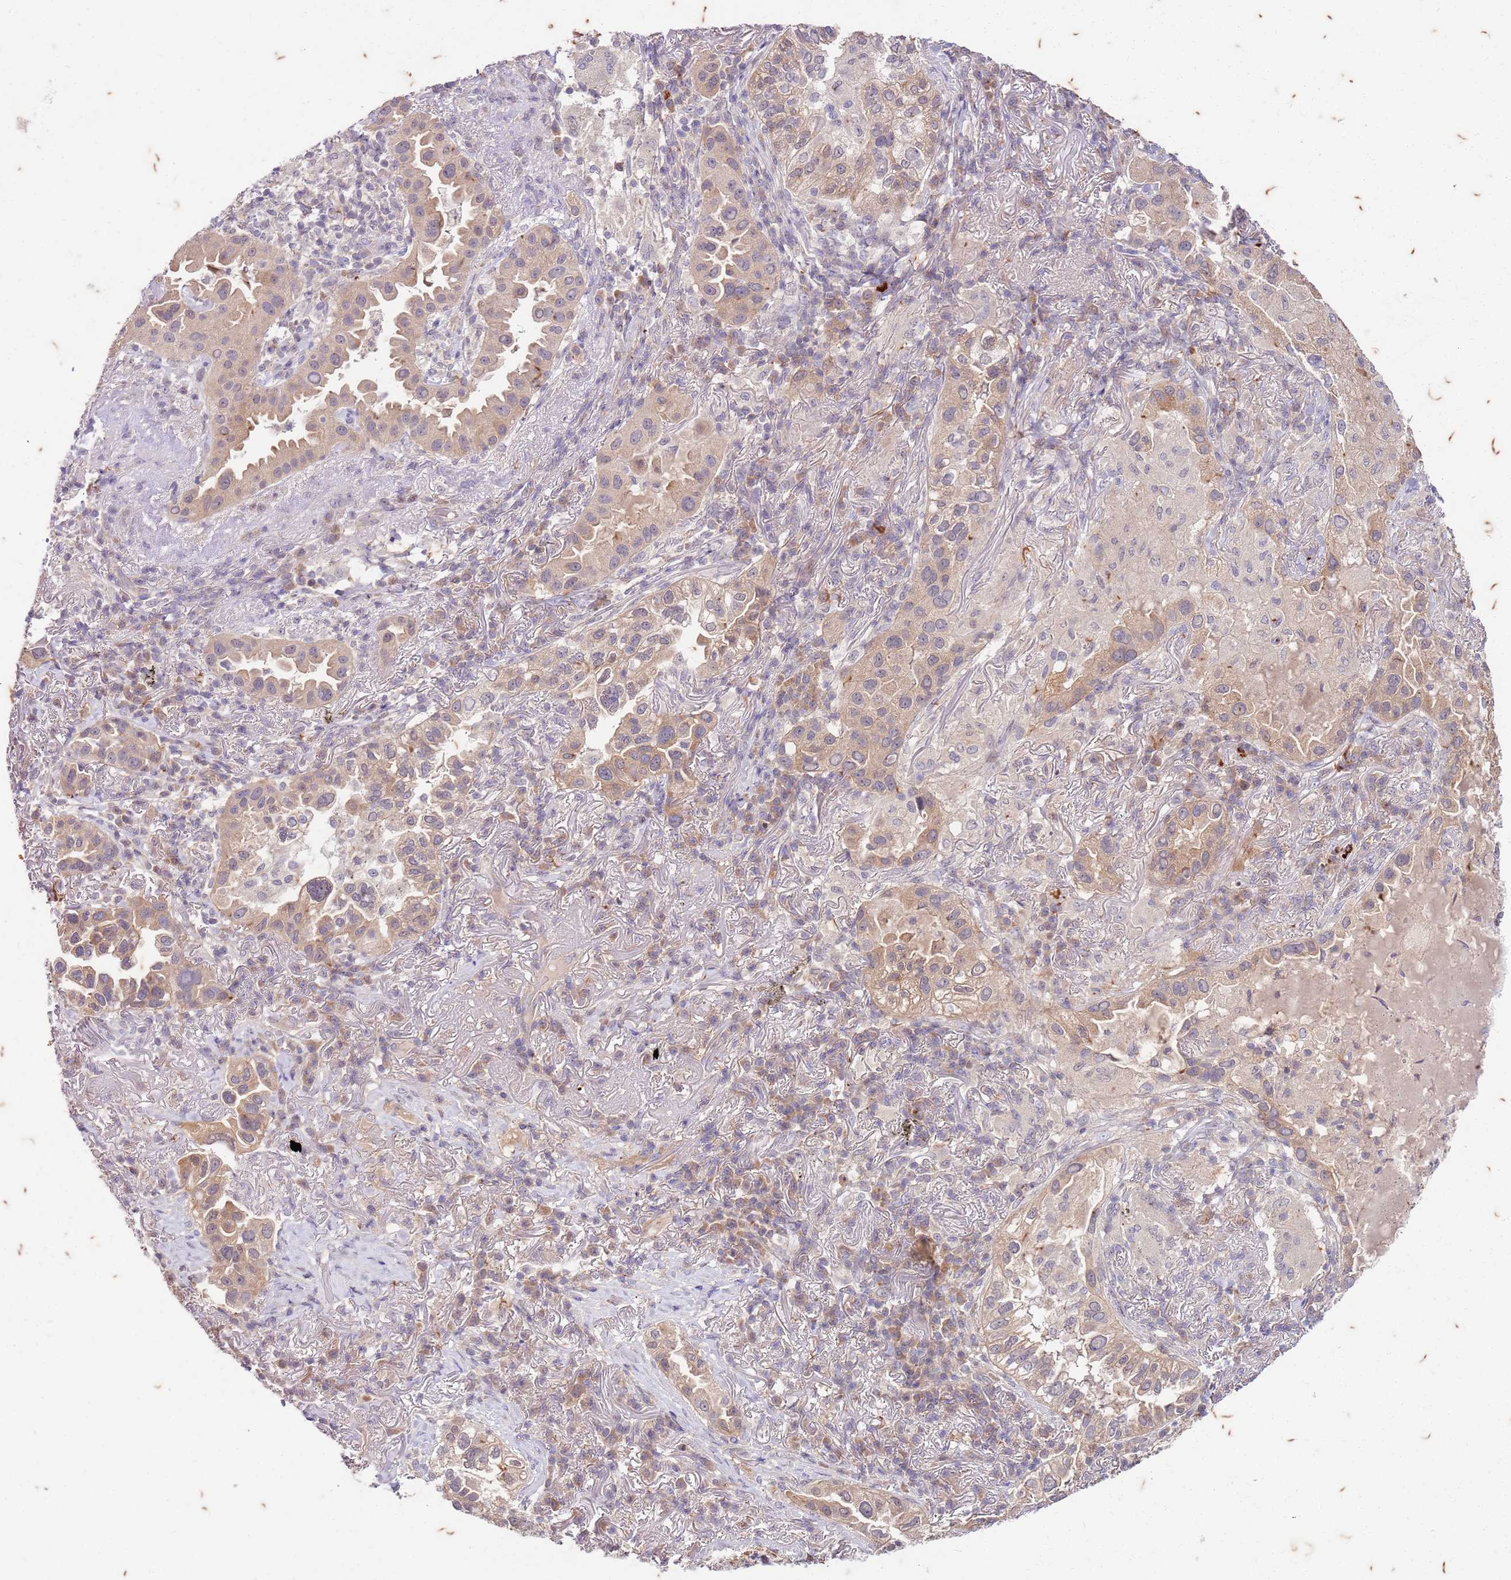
{"staining": {"intensity": "weak", "quantity": "25%-75%", "location": "cytoplasmic/membranous"}, "tissue": "lung cancer", "cell_type": "Tumor cells", "image_type": "cancer", "snomed": [{"axis": "morphology", "description": "Adenocarcinoma, NOS"}, {"axis": "topography", "description": "Lung"}], "caption": "Weak cytoplasmic/membranous positivity for a protein is seen in approximately 25%-75% of tumor cells of lung cancer (adenocarcinoma) using immunohistochemistry (IHC).", "gene": "RAPGEF3", "patient": {"sex": "female", "age": 69}}